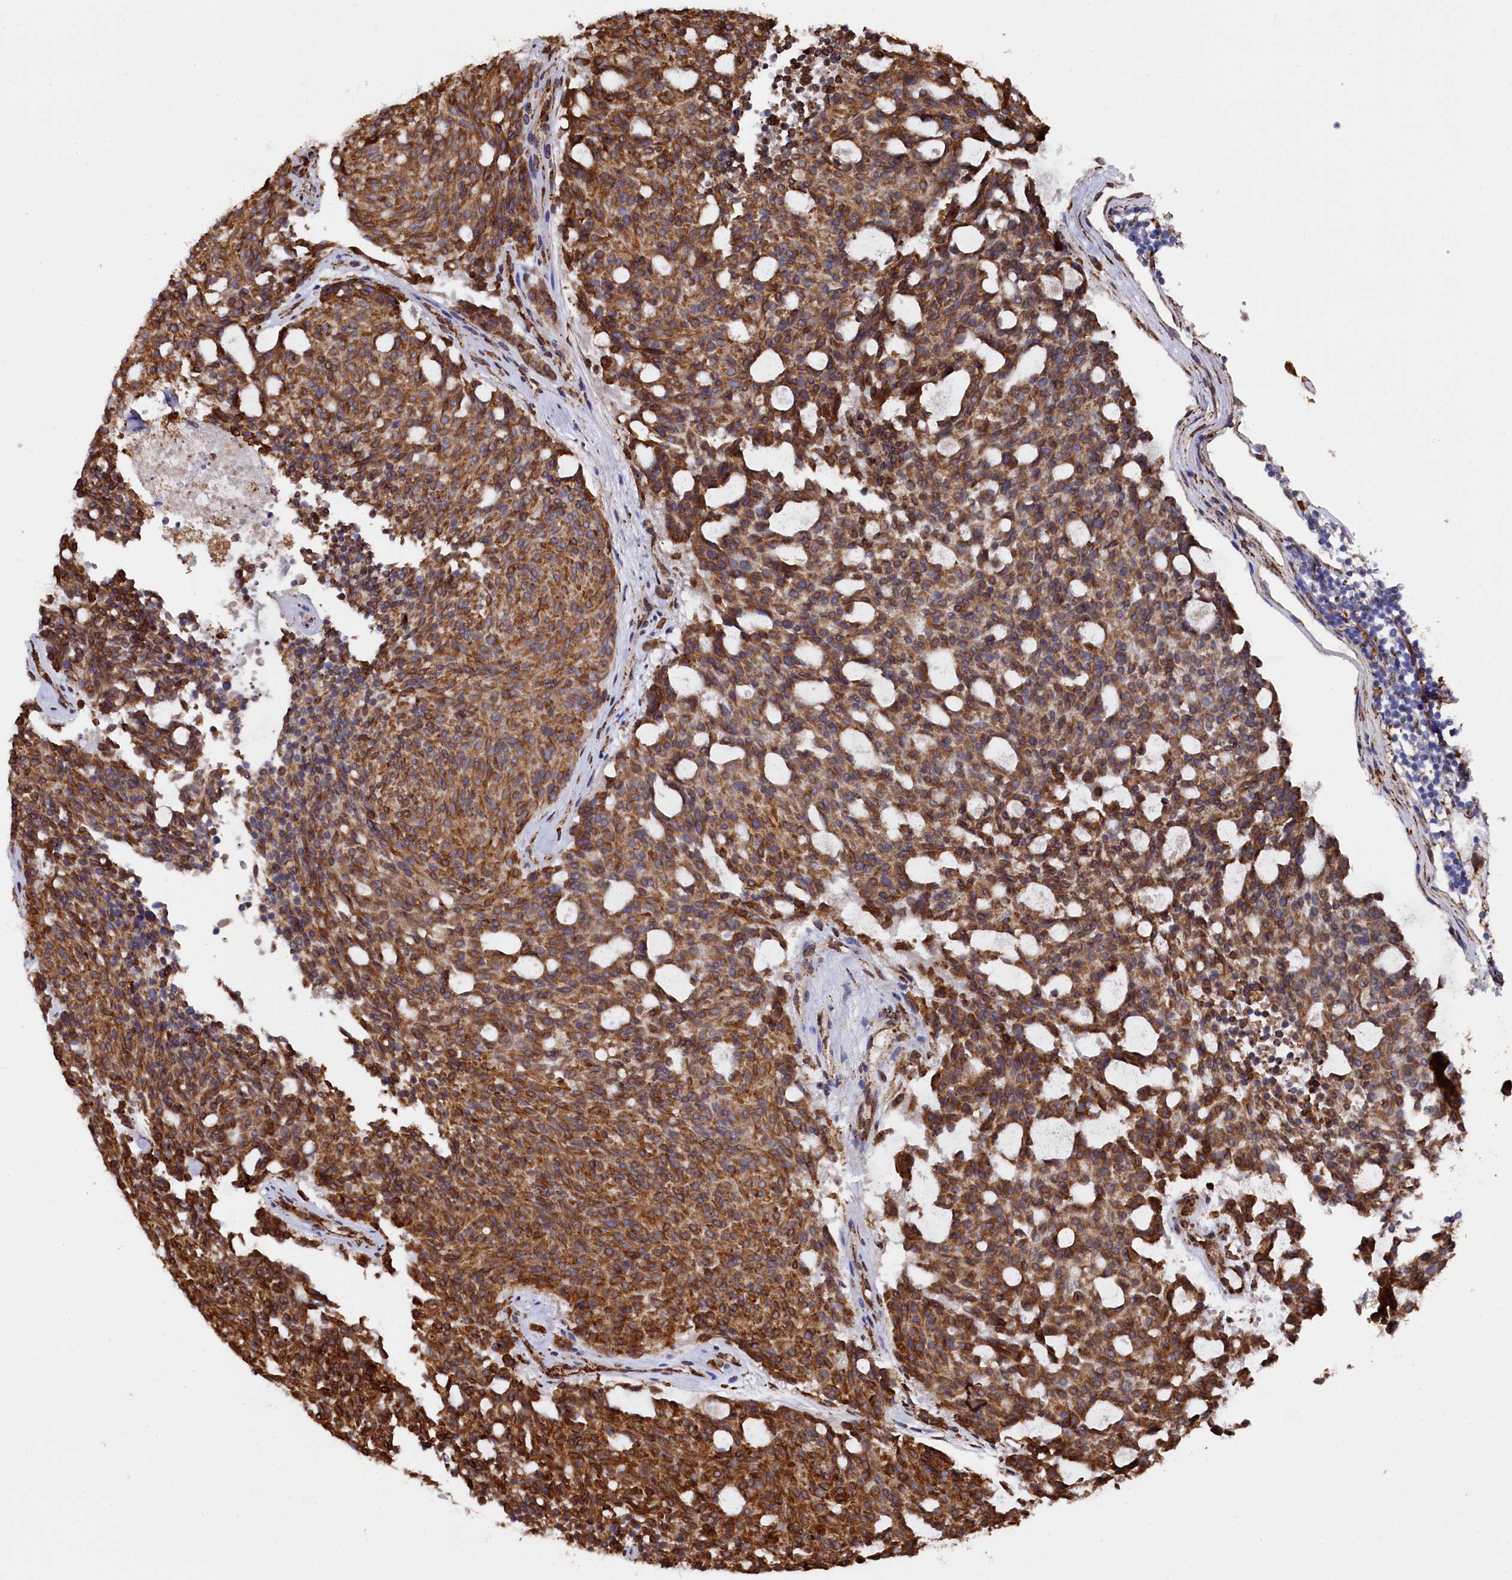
{"staining": {"intensity": "moderate", "quantity": ">75%", "location": "cytoplasmic/membranous"}, "tissue": "carcinoid", "cell_type": "Tumor cells", "image_type": "cancer", "snomed": [{"axis": "morphology", "description": "Carcinoid, malignant, NOS"}, {"axis": "topography", "description": "Pancreas"}], "caption": "Immunohistochemical staining of malignant carcinoid exhibits moderate cytoplasmic/membranous protein staining in about >75% of tumor cells. (IHC, brightfield microscopy, high magnification).", "gene": "NEURL1B", "patient": {"sex": "female", "age": 54}}